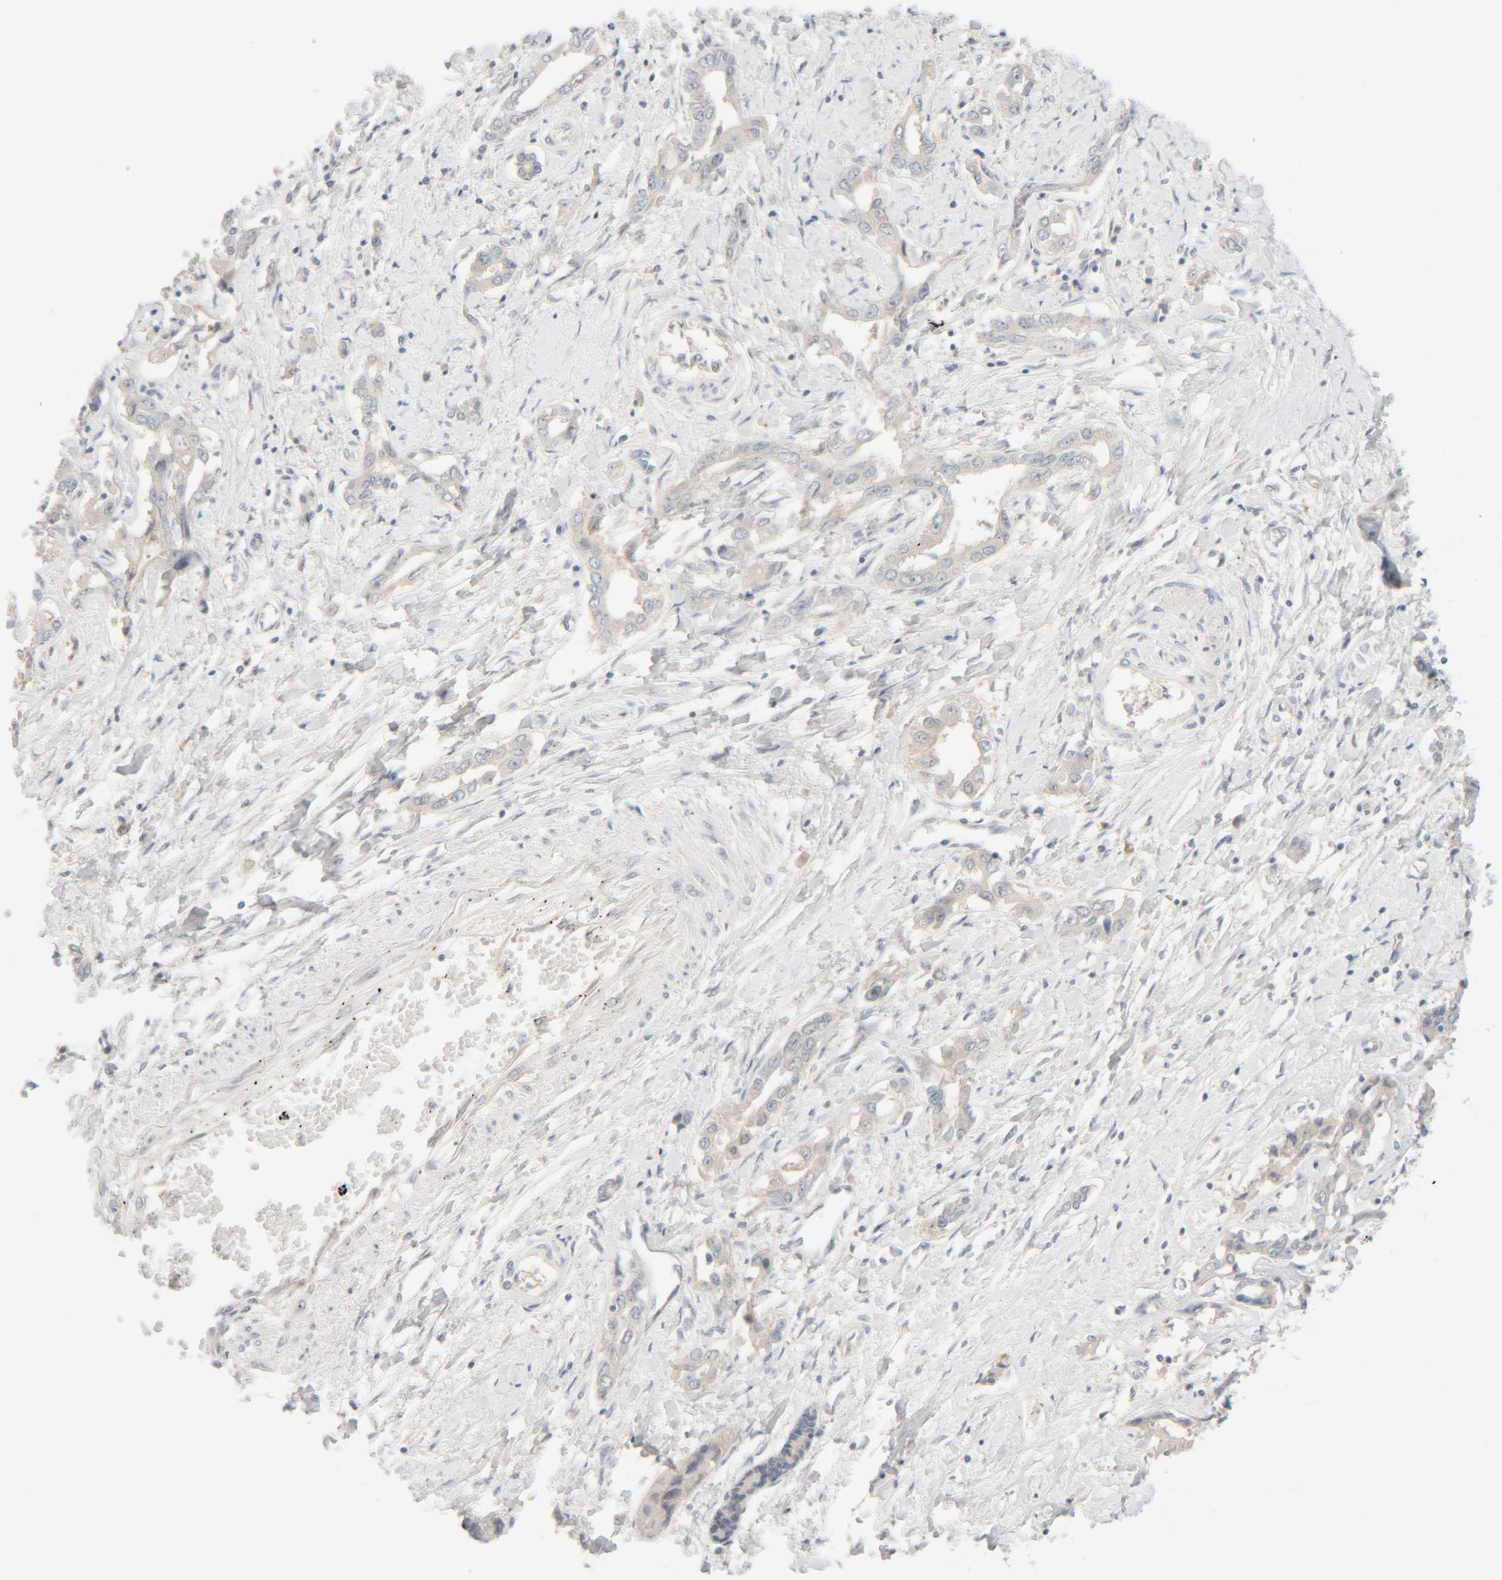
{"staining": {"intensity": "negative", "quantity": "none", "location": "none"}, "tissue": "liver cancer", "cell_type": "Tumor cells", "image_type": "cancer", "snomed": [{"axis": "morphology", "description": "Cholangiocarcinoma"}, {"axis": "topography", "description": "Liver"}], "caption": "Tumor cells show no significant staining in liver cancer. (Immunohistochemistry, brightfield microscopy, high magnification).", "gene": "CHKA", "patient": {"sex": "male", "age": 59}}